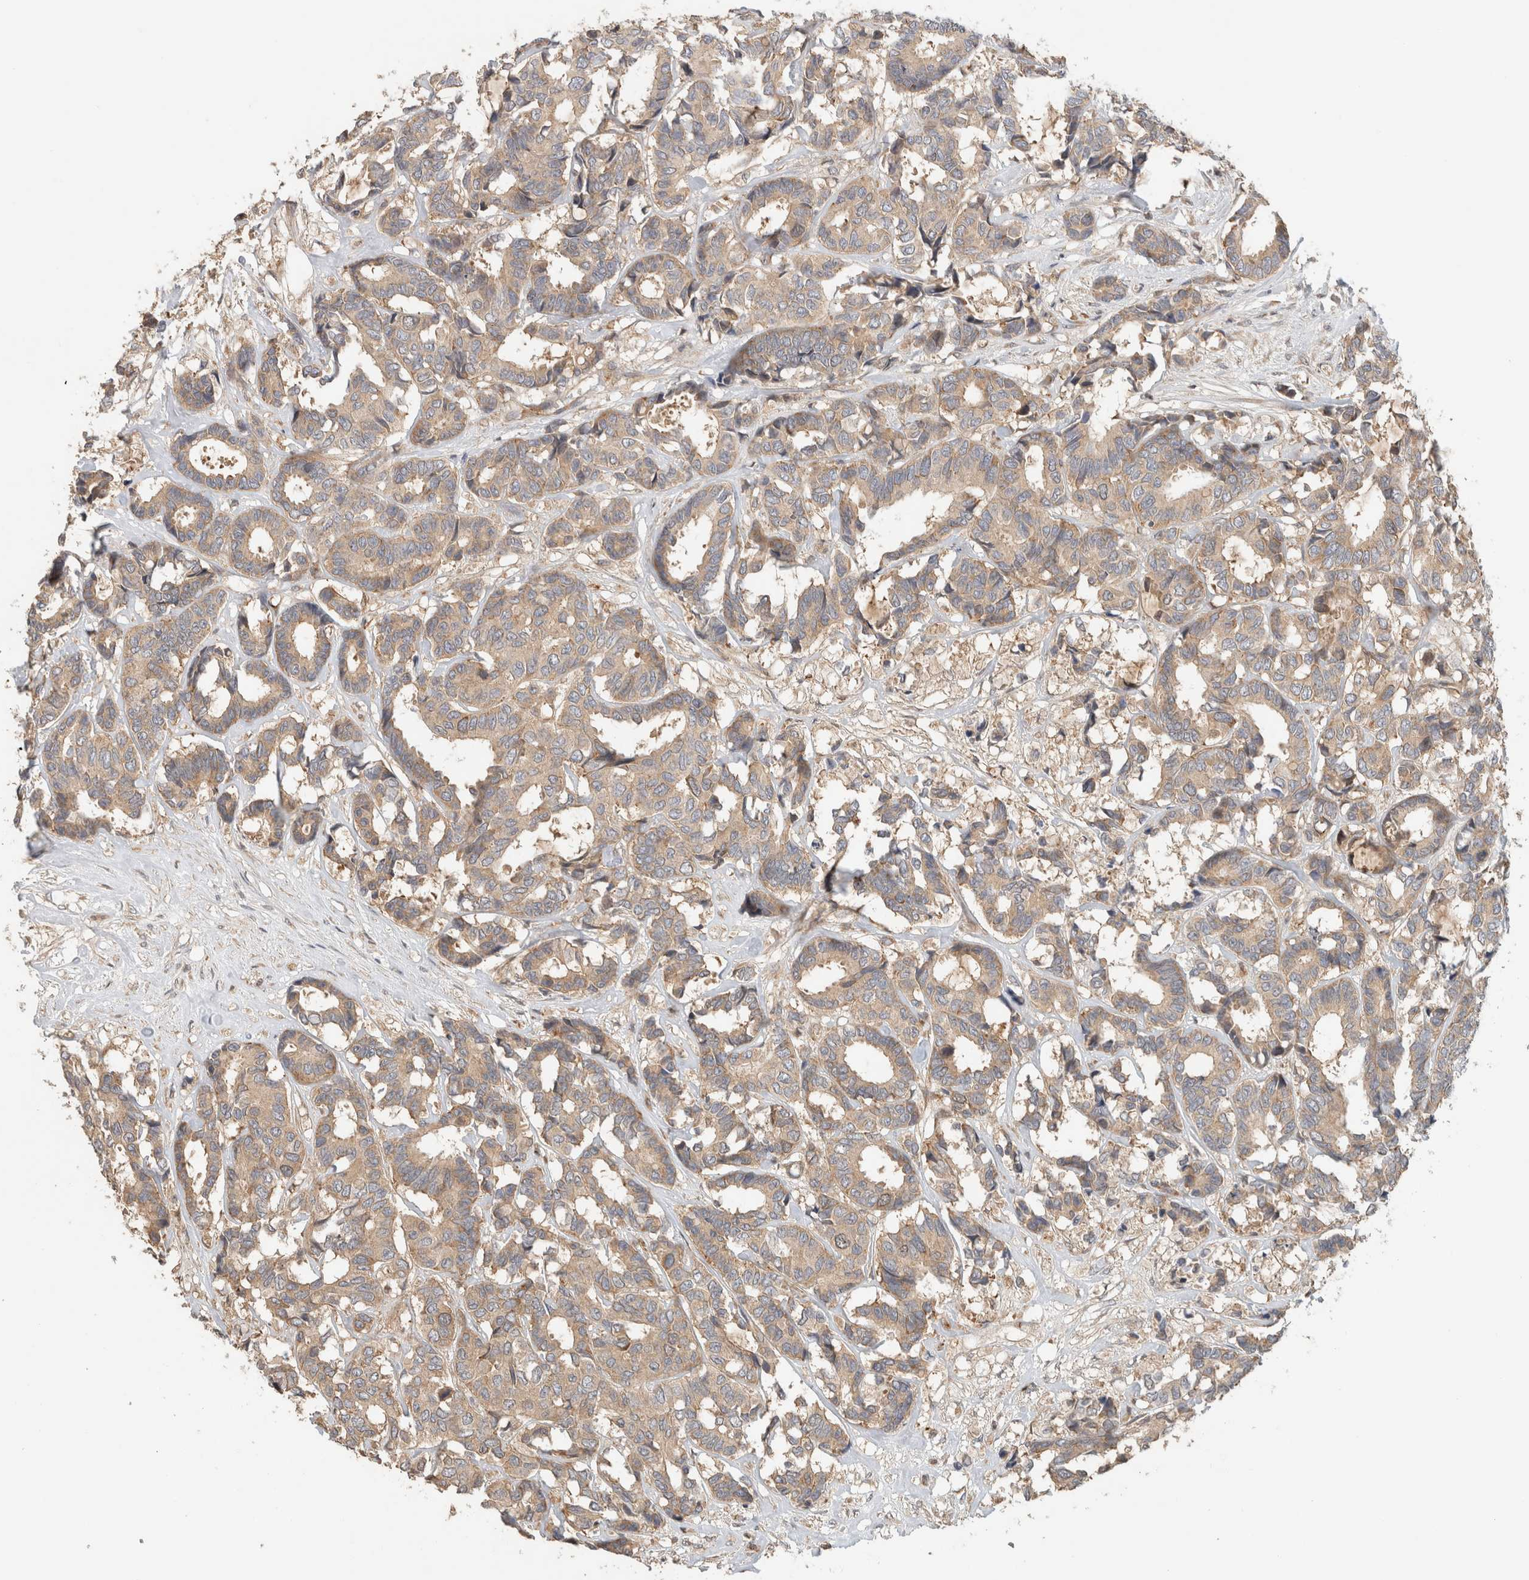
{"staining": {"intensity": "moderate", "quantity": ">75%", "location": "cytoplasmic/membranous"}, "tissue": "breast cancer", "cell_type": "Tumor cells", "image_type": "cancer", "snomed": [{"axis": "morphology", "description": "Duct carcinoma"}, {"axis": "topography", "description": "Breast"}], "caption": "DAB immunohistochemical staining of human breast cancer exhibits moderate cytoplasmic/membranous protein staining in approximately >75% of tumor cells. The protein of interest is shown in brown color, while the nuclei are stained blue.", "gene": "PUM1", "patient": {"sex": "female", "age": 87}}